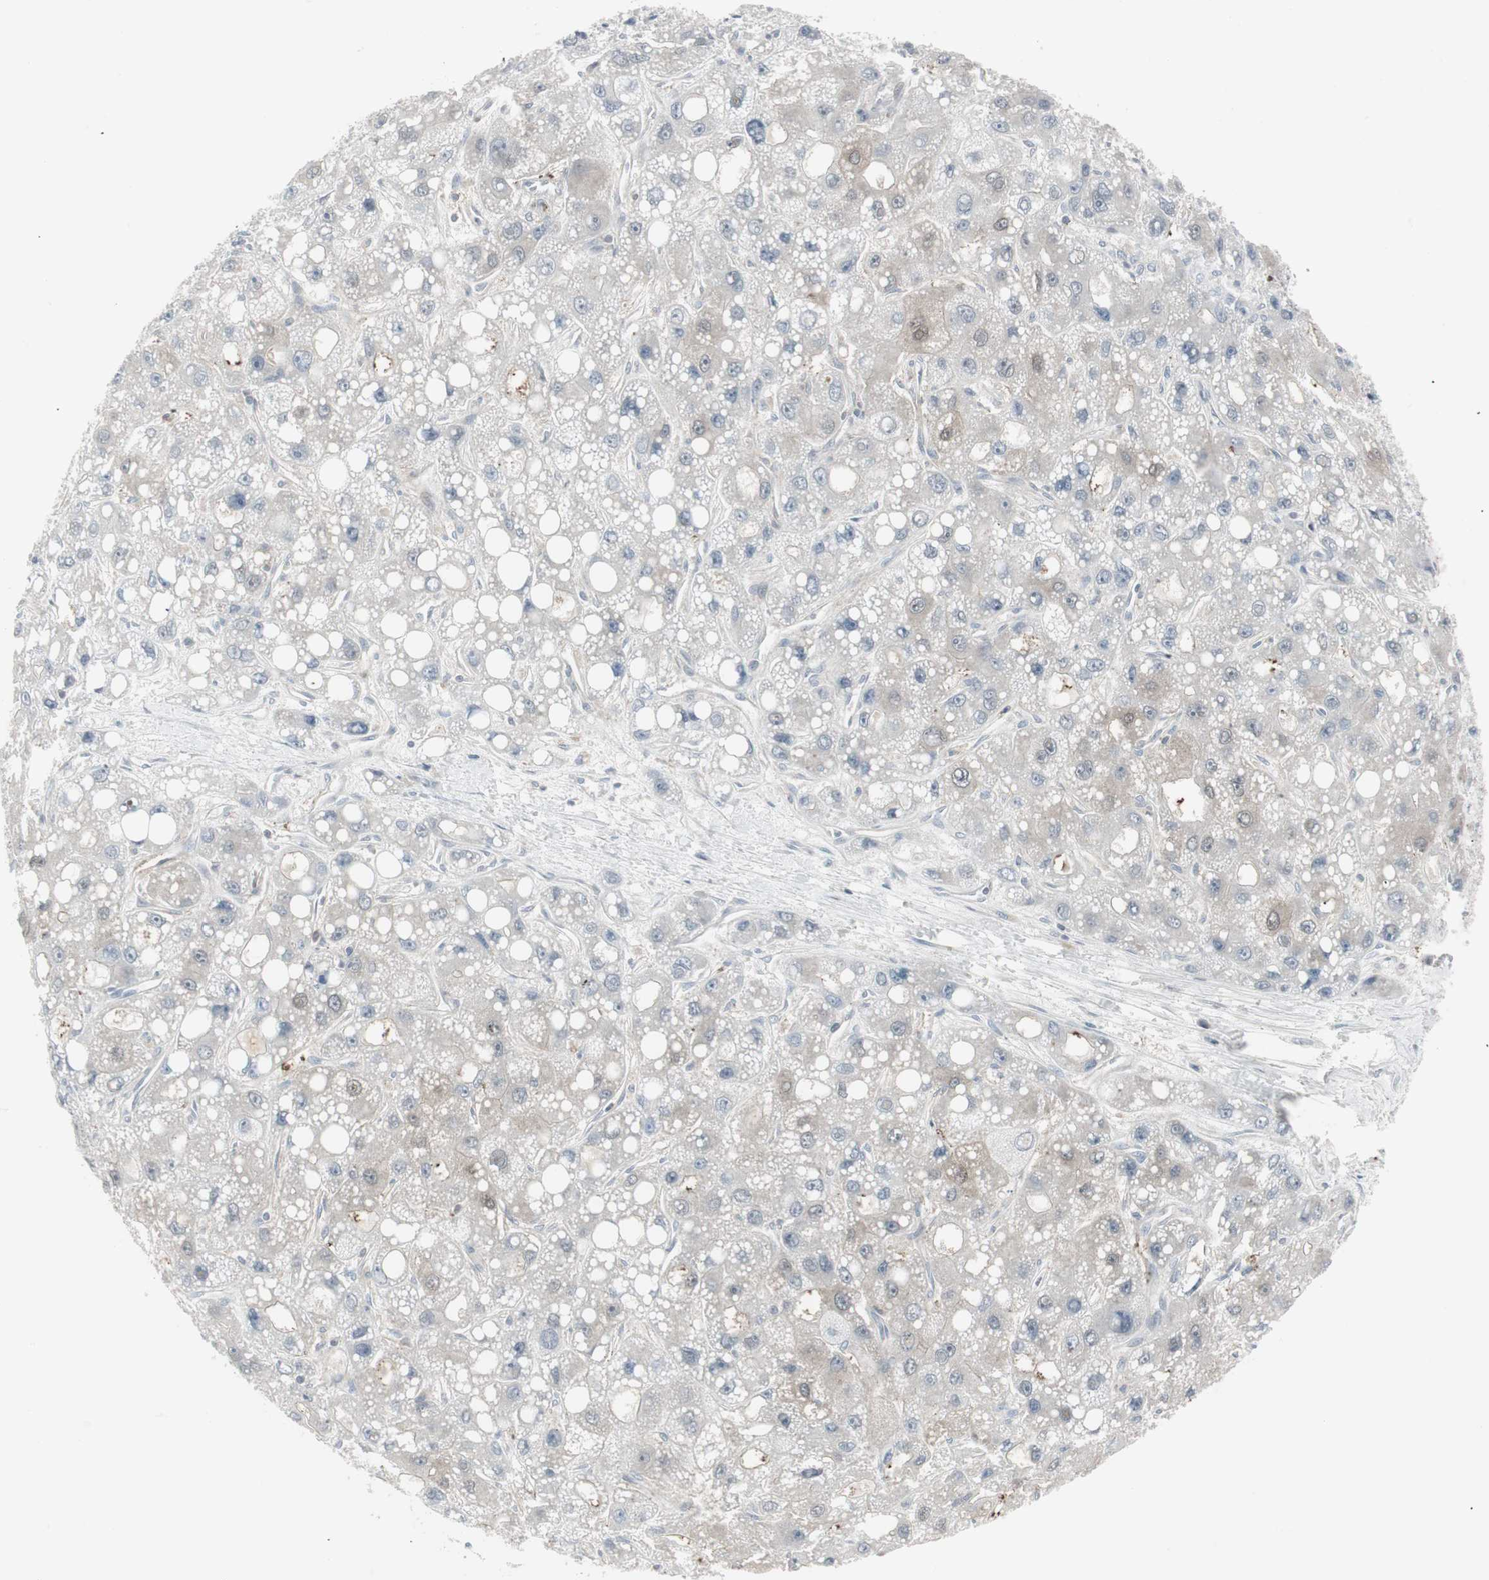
{"staining": {"intensity": "negative", "quantity": "none", "location": "none"}, "tissue": "liver cancer", "cell_type": "Tumor cells", "image_type": "cancer", "snomed": [{"axis": "morphology", "description": "Carcinoma, Hepatocellular, NOS"}, {"axis": "topography", "description": "Liver"}], "caption": "This is an immunohistochemistry (IHC) photomicrograph of human liver cancer (hepatocellular carcinoma). There is no expression in tumor cells.", "gene": "MAP4K4", "patient": {"sex": "male", "age": 55}}